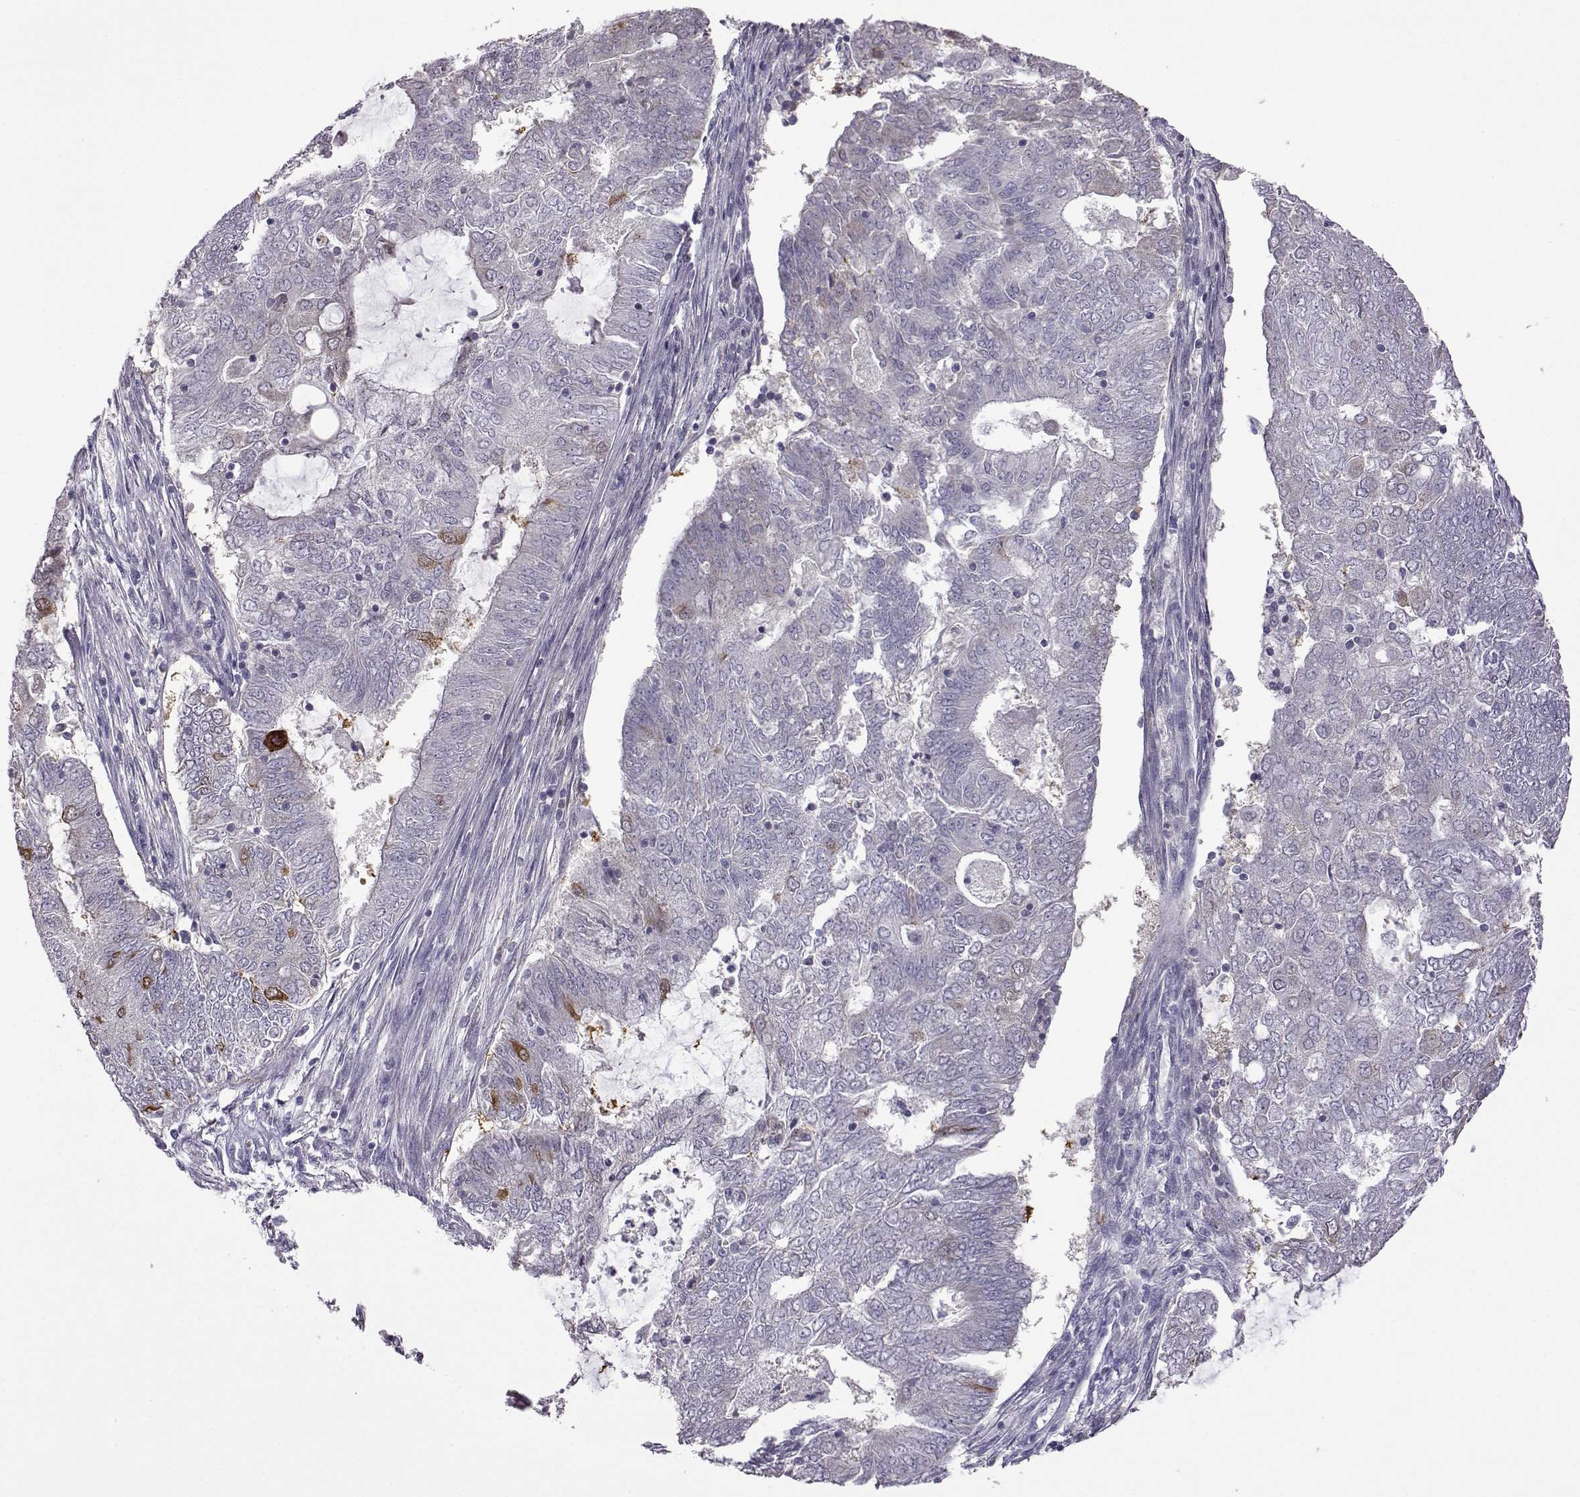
{"staining": {"intensity": "moderate", "quantity": "<25%", "location": "cytoplasmic/membranous"}, "tissue": "endometrial cancer", "cell_type": "Tumor cells", "image_type": "cancer", "snomed": [{"axis": "morphology", "description": "Adenocarcinoma, NOS"}, {"axis": "topography", "description": "Endometrium"}], "caption": "Endometrial cancer (adenocarcinoma) tissue shows moderate cytoplasmic/membranous positivity in about <25% of tumor cells (Brightfield microscopy of DAB IHC at high magnification).", "gene": "VGF", "patient": {"sex": "female", "age": 62}}